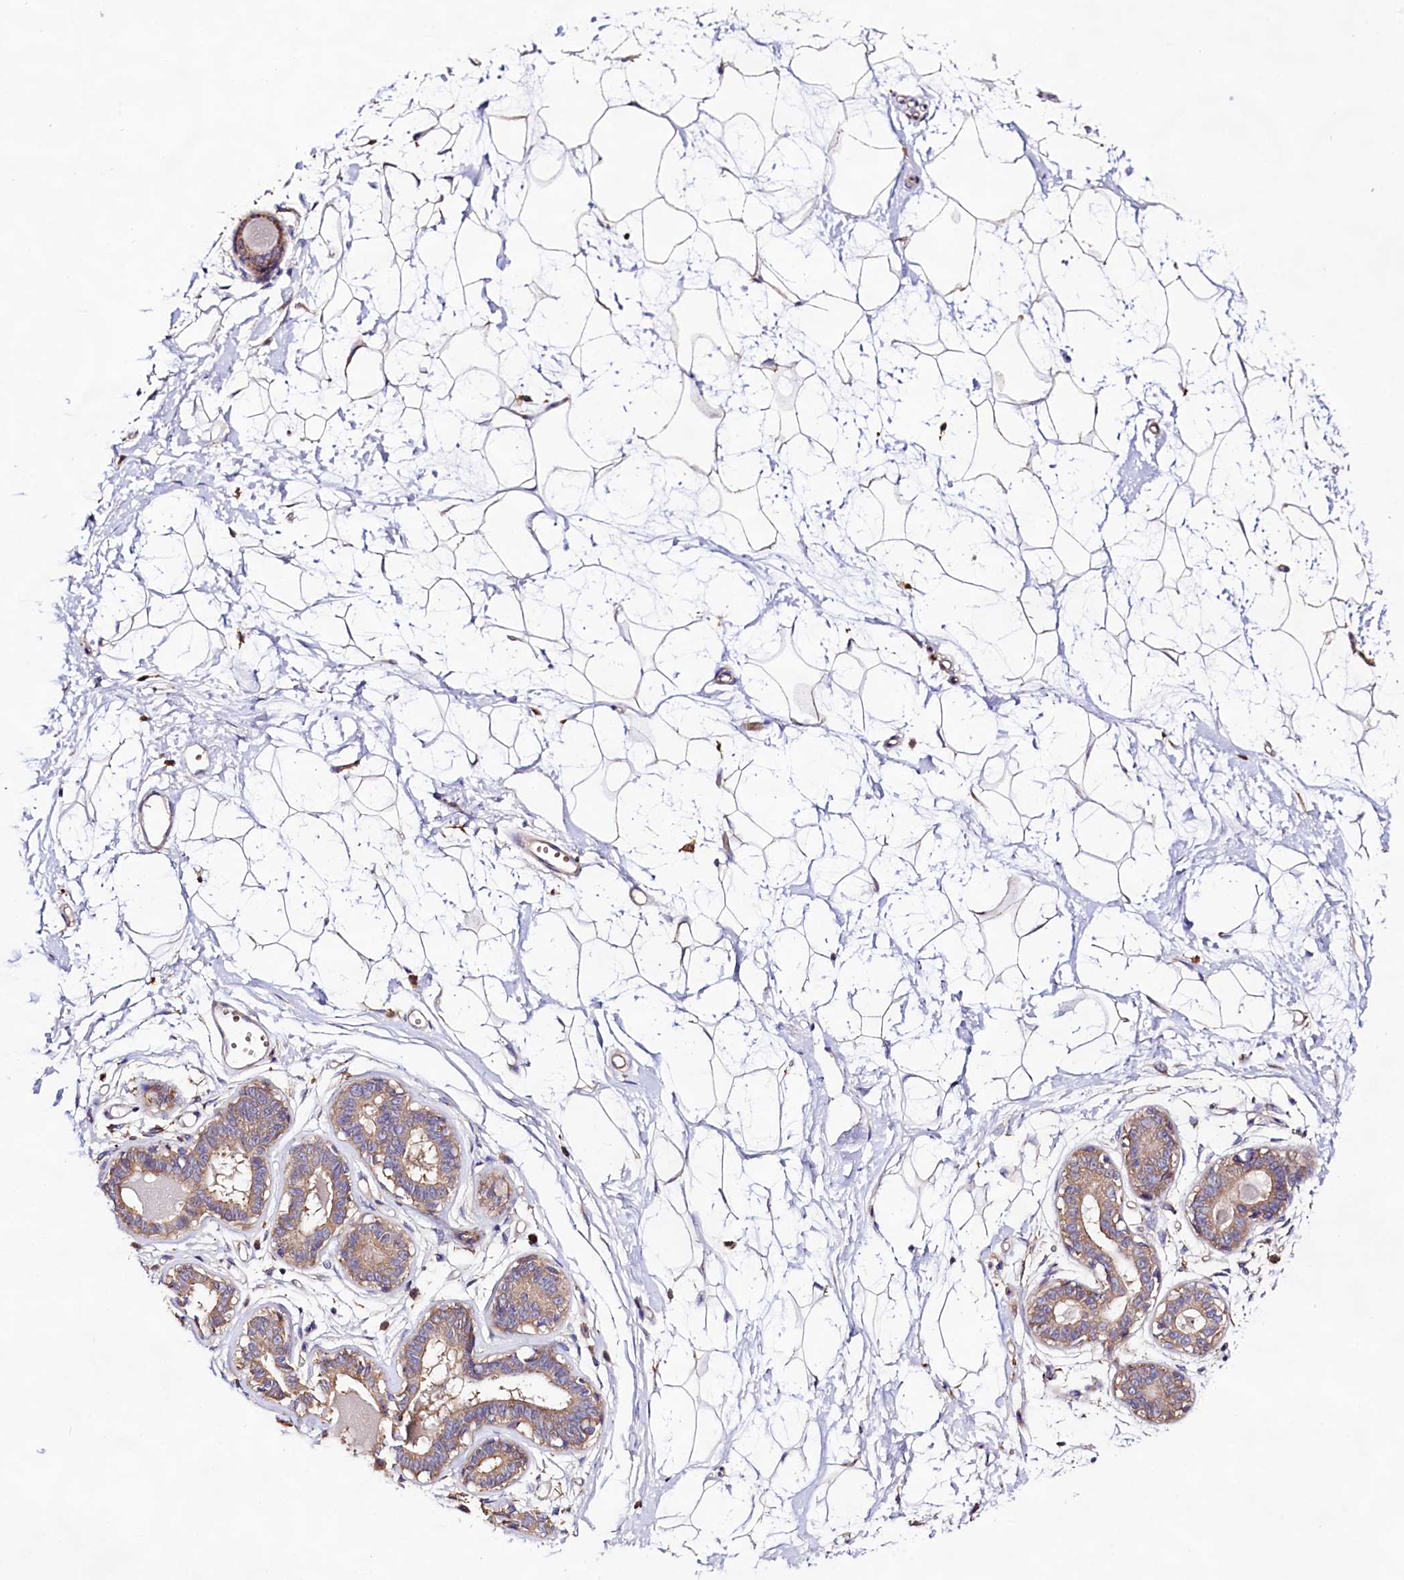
{"staining": {"intensity": "moderate", "quantity": "25%-75%", "location": "cytoplasmic/membranous"}, "tissue": "breast", "cell_type": "Adipocytes", "image_type": "normal", "snomed": [{"axis": "morphology", "description": "Normal tissue, NOS"}, {"axis": "topography", "description": "Breast"}], "caption": "Protein positivity by IHC demonstrates moderate cytoplasmic/membranous staining in approximately 25%-75% of adipocytes in normal breast. (Stains: DAB in brown, nuclei in blue, Microscopy: brightfield microscopy at high magnification).", "gene": "DMXL2", "patient": {"sex": "female", "age": 45}}